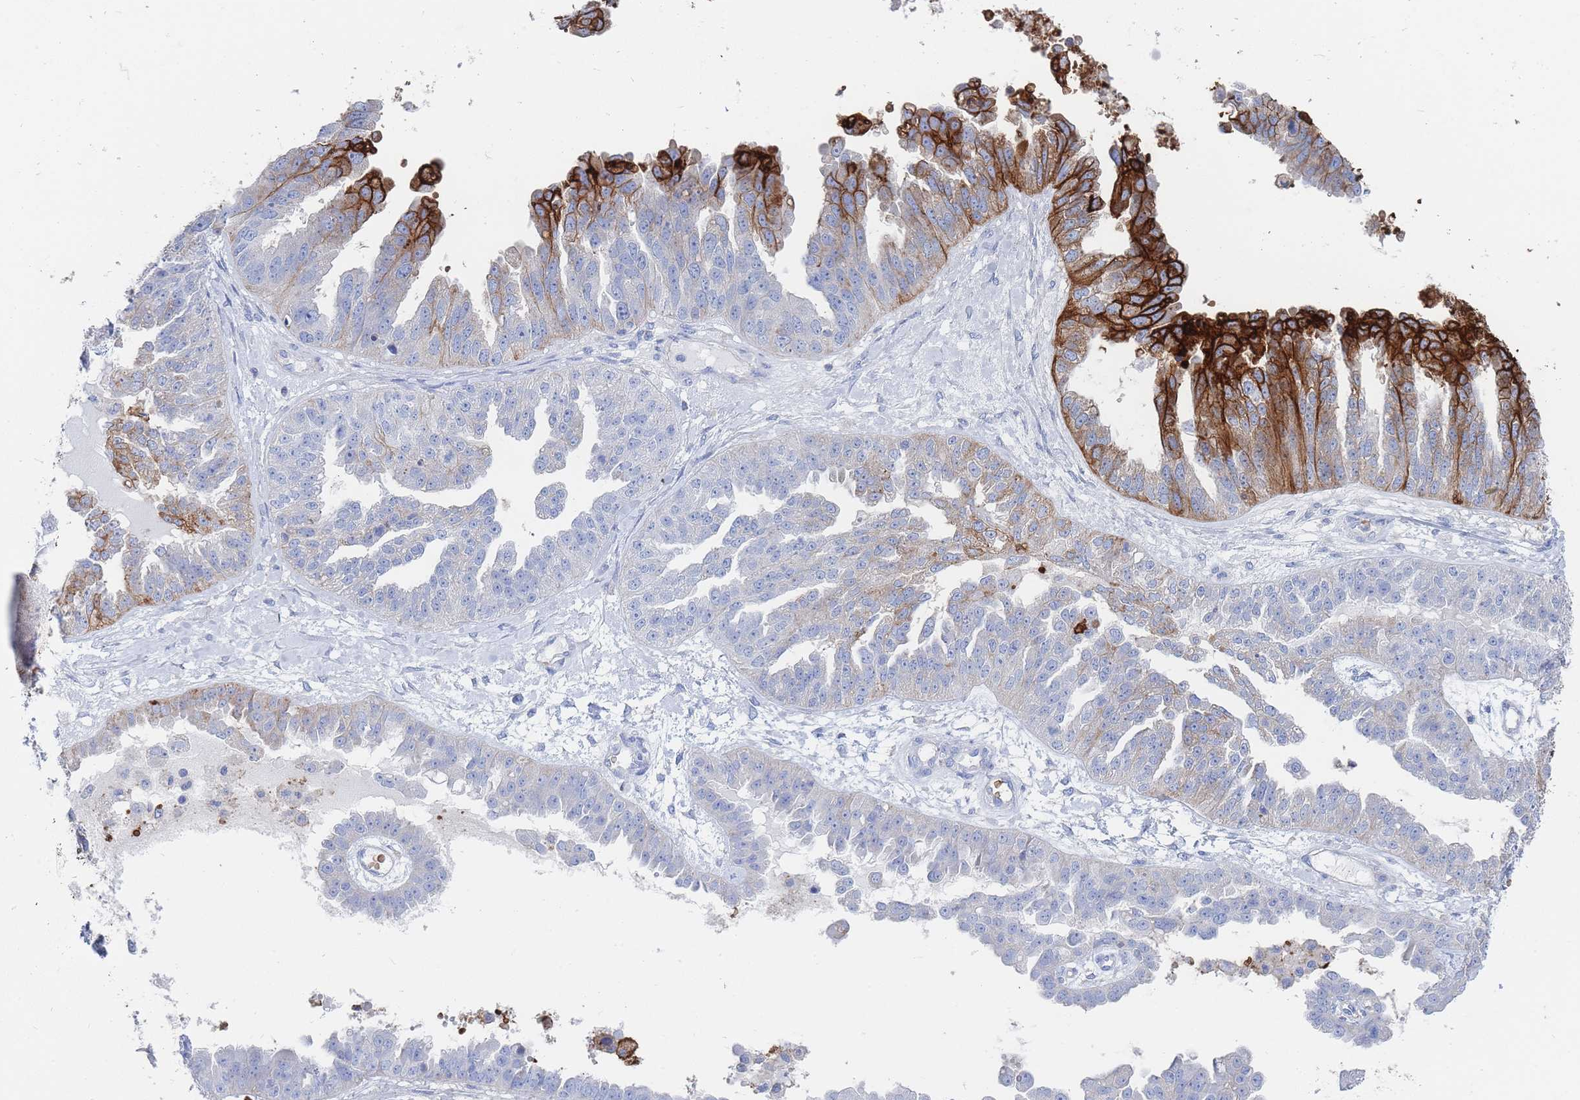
{"staining": {"intensity": "strong", "quantity": "<25%", "location": "cytoplasmic/membranous"}, "tissue": "ovarian cancer", "cell_type": "Tumor cells", "image_type": "cancer", "snomed": [{"axis": "morphology", "description": "Cystadenocarcinoma, serous, NOS"}, {"axis": "topography", "description": "Ovary"}], "caption": "Protein expression analysis of ovarian serous cystadenocarcinoma reveals strong cytoplasmic/membranous positivity in approximately <25% of tumor cells.", "gene": "SLC2A1", "patient": {"sex": "female", "age": 58}}